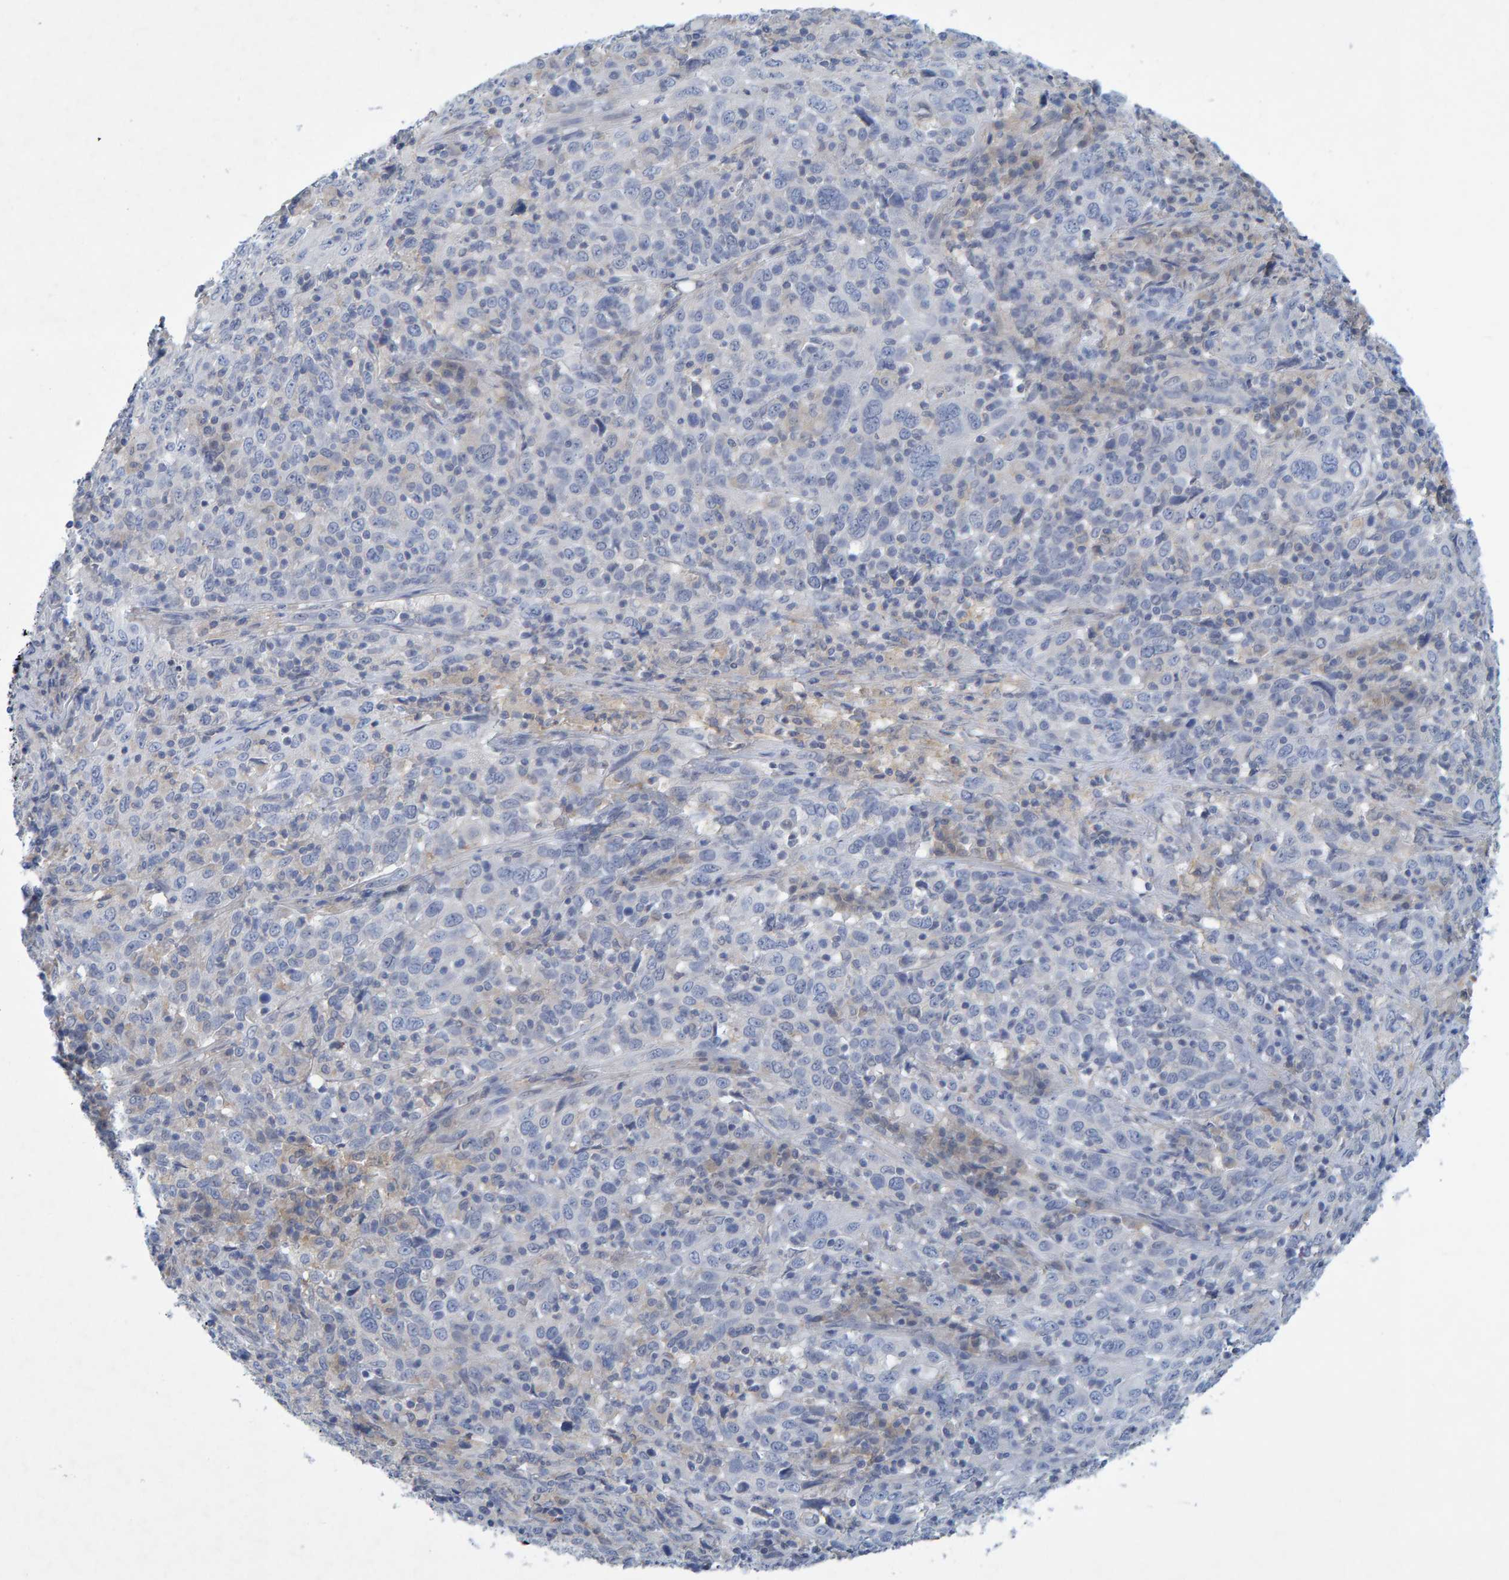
{"staining": {"intensity": "negative", "quantity": "none", "location": "none"}, "tissue": "cervical cancer", "cell_type": "Tumor cells", "image_type": "cancer", "snomed": [{"axis": "morphology", "description": "Squamous cell carcinoma, NOS"}, {"axis": "topography", "description": "Cervix"}], "caption": "Cervical squamous cell carcinoma was stained to show a protein in brown. There is no significant positivity in tumor cells.", "gene": "ALAD", "patient": {"sex": "female", "age": 46}}